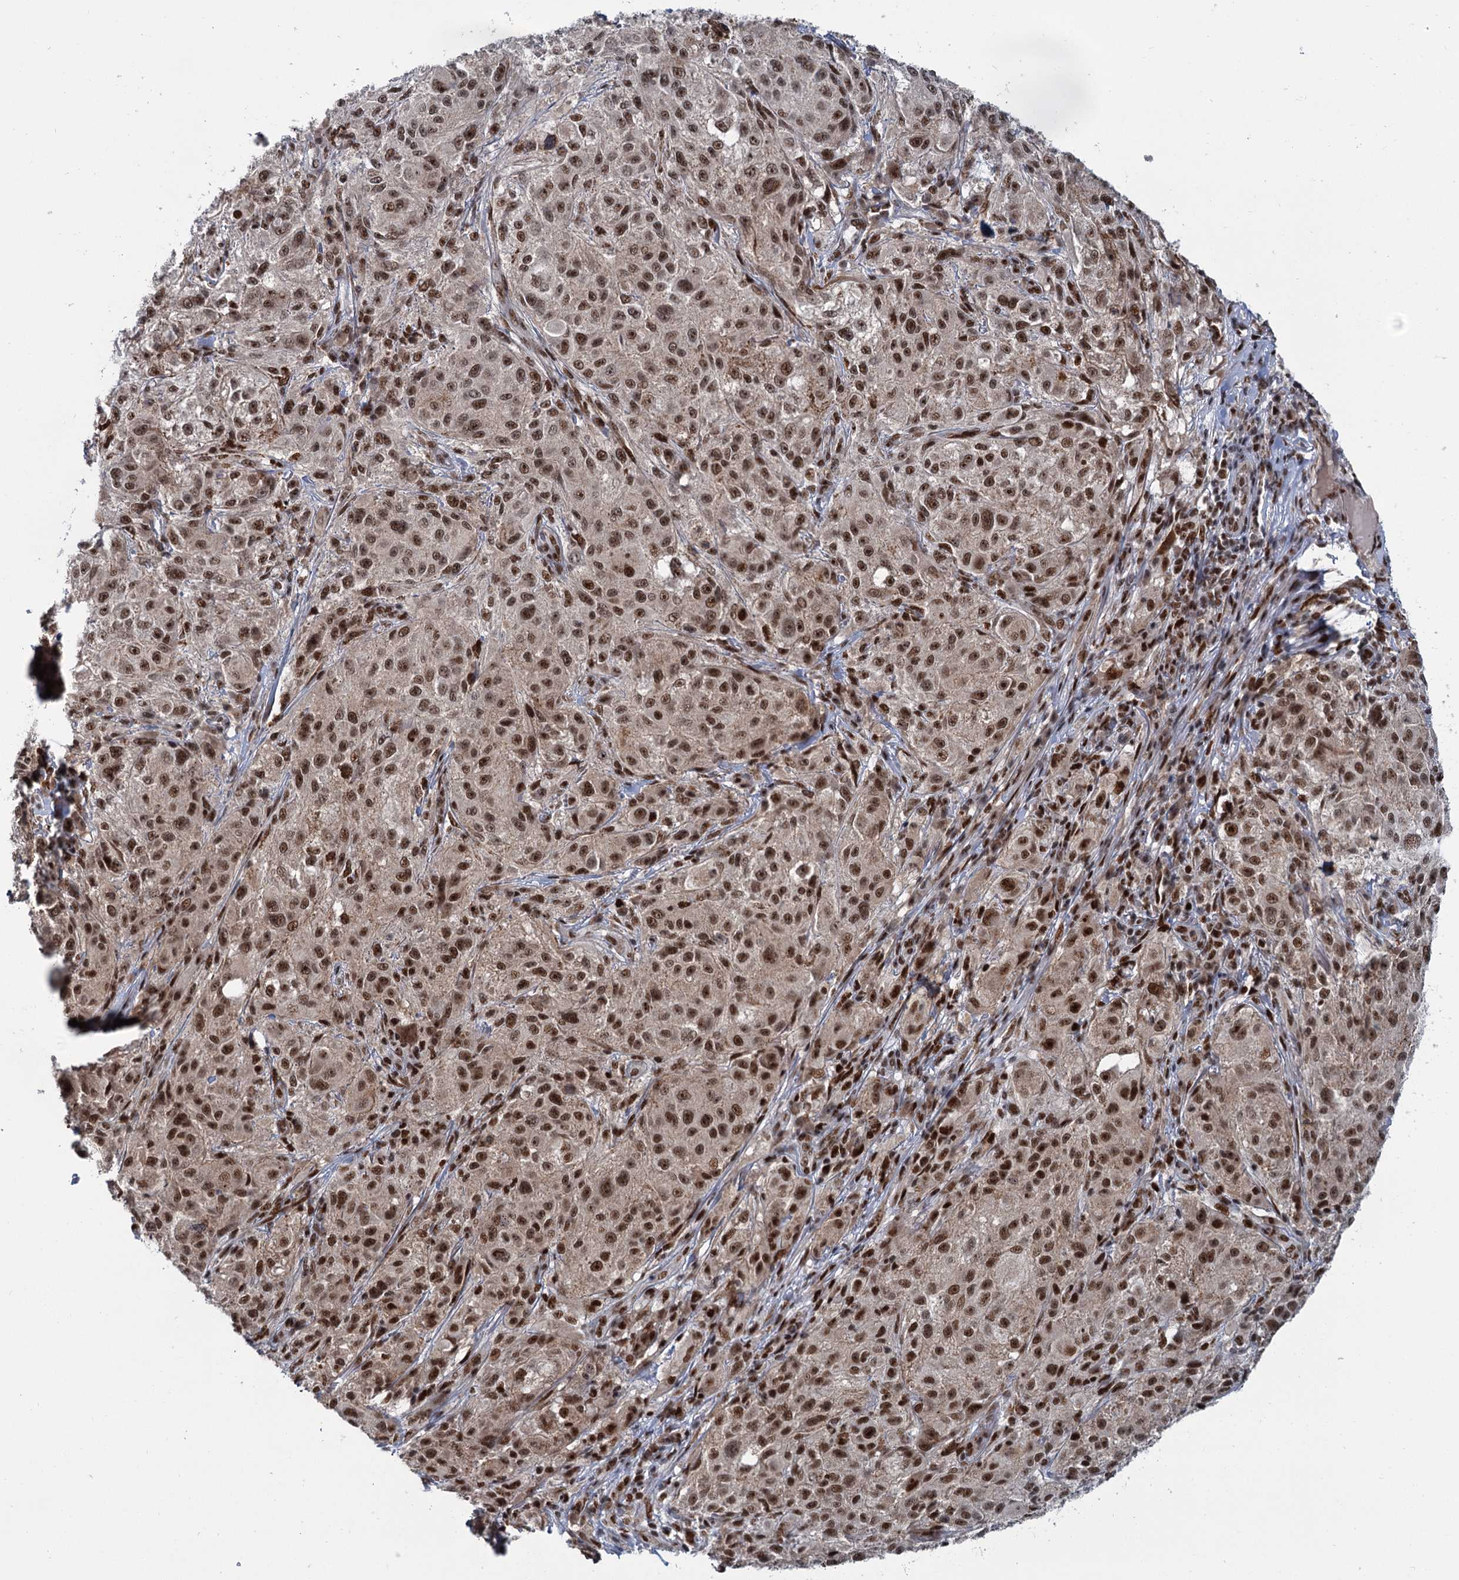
{"staining": {"intensity": "moderate", "quantity": ">75%", "location": "nuclear"}, "tissue": "melanoma", "cell_type": "Tumor cells", "image_type": "cancer", "snomed": [{"axis": "morphology", "description": "Necrosis, NOS"}, {"axis": "morphology", "description": "Malignant melanoma, NOS"}, {"axis": "topography", "description": "Skin"}], "caption": "Immunohistochemistry (IHC) (DAB (3,3'-diaminobenzidine)) staining of melanoma exhibits moderate nuclear protein positivity in approximately >75% of tumor cells.", "gene": "WBP4", "patient": {"sex": "female", "age": 87}}